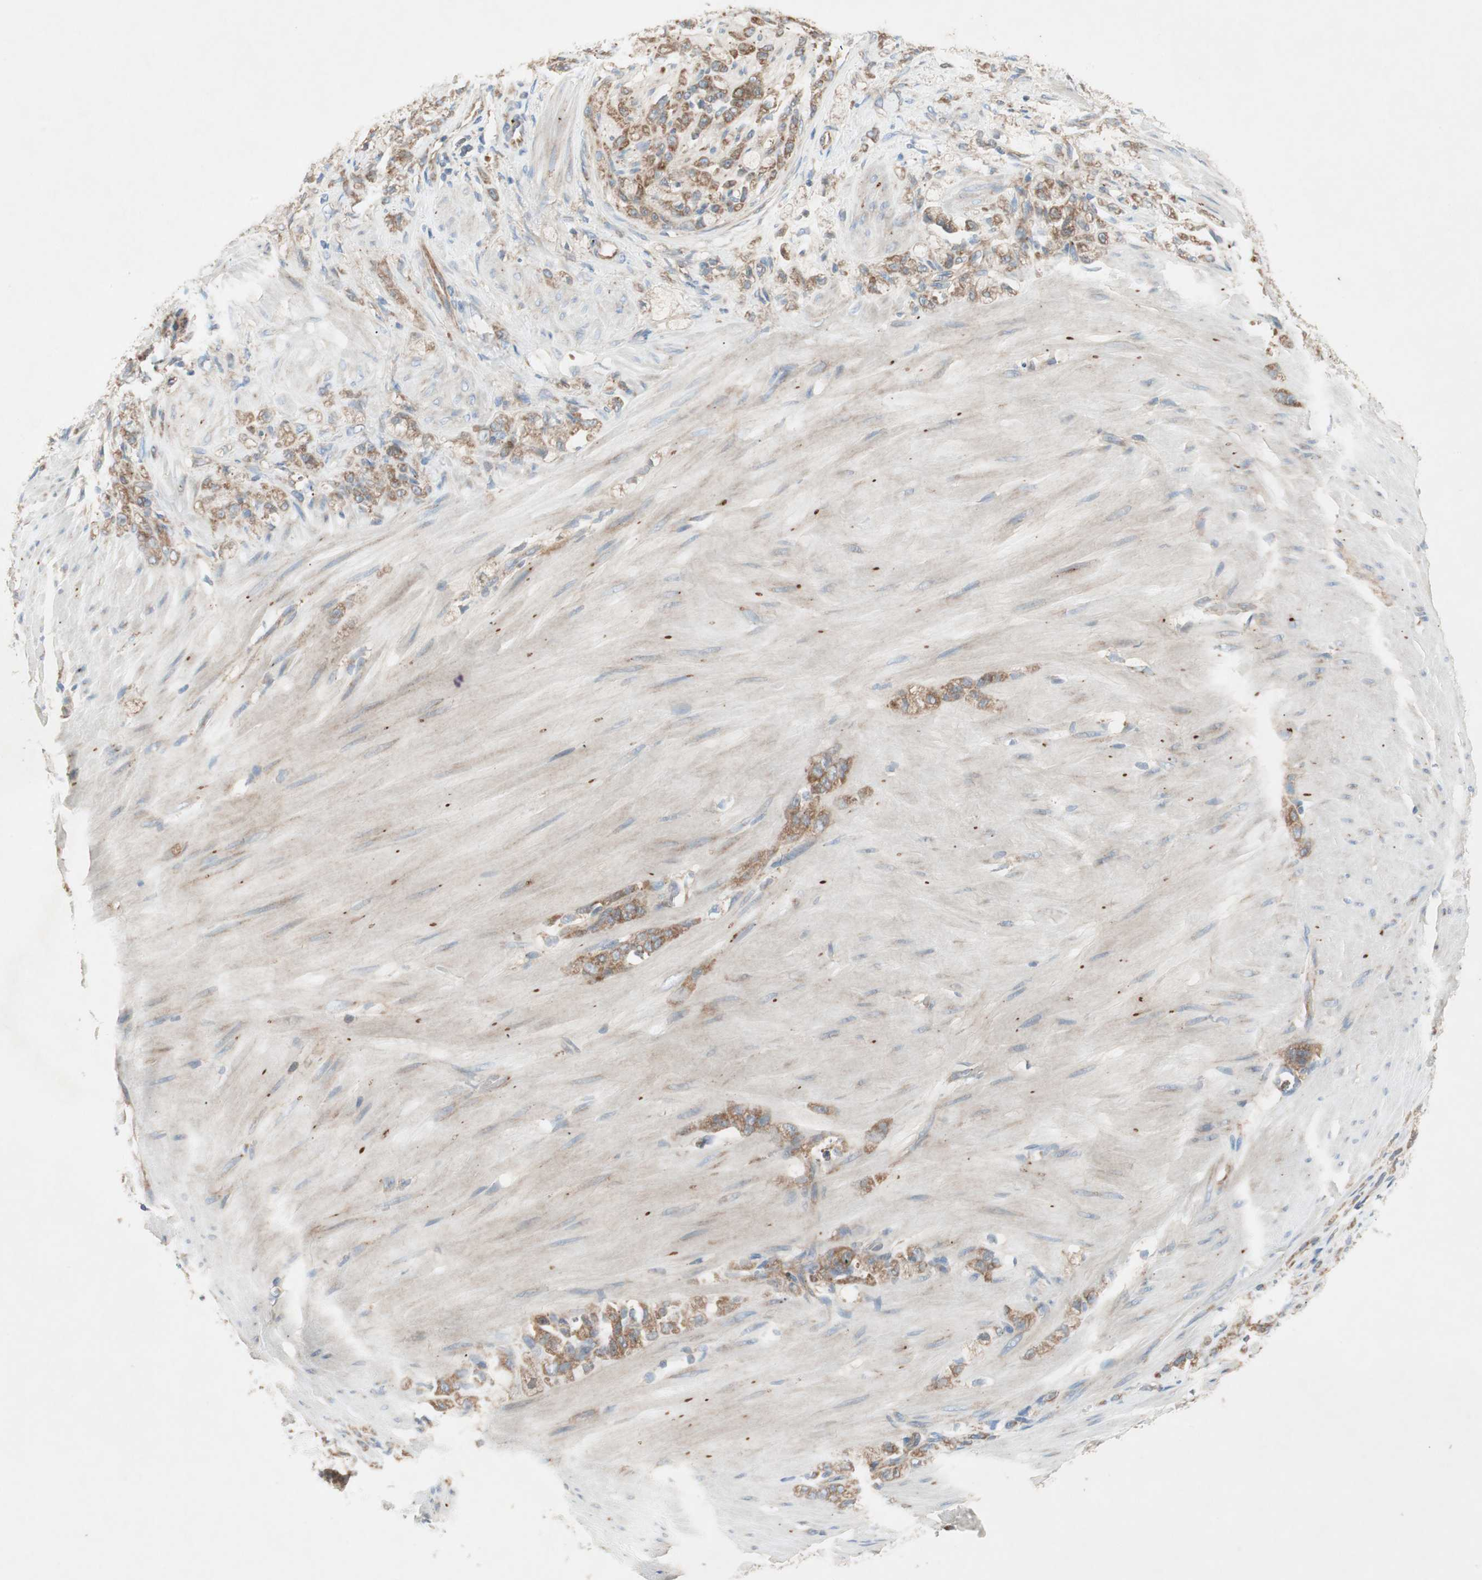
{"staining": {"intensity": "moderate", "quantity": ">75%", "location": "cytoplasmic/membranous"}, "tissue": "stomach cancer", "cell_type": "Tumor cells", "image_type": "cancer", "snomed": [{"axis": "morphology", "description": "Adenocarcinoma, NOS"}, {"axis": "topography", "description": "Stomach"}], "caption": "Adenocarcinoma (stomach) stained with IHC shows moderate cytoplasmic/membranous expression in approximately >75% of tumor cells.", "gene": "RPL23", "patient": {"sex": "male", "age": 82}}